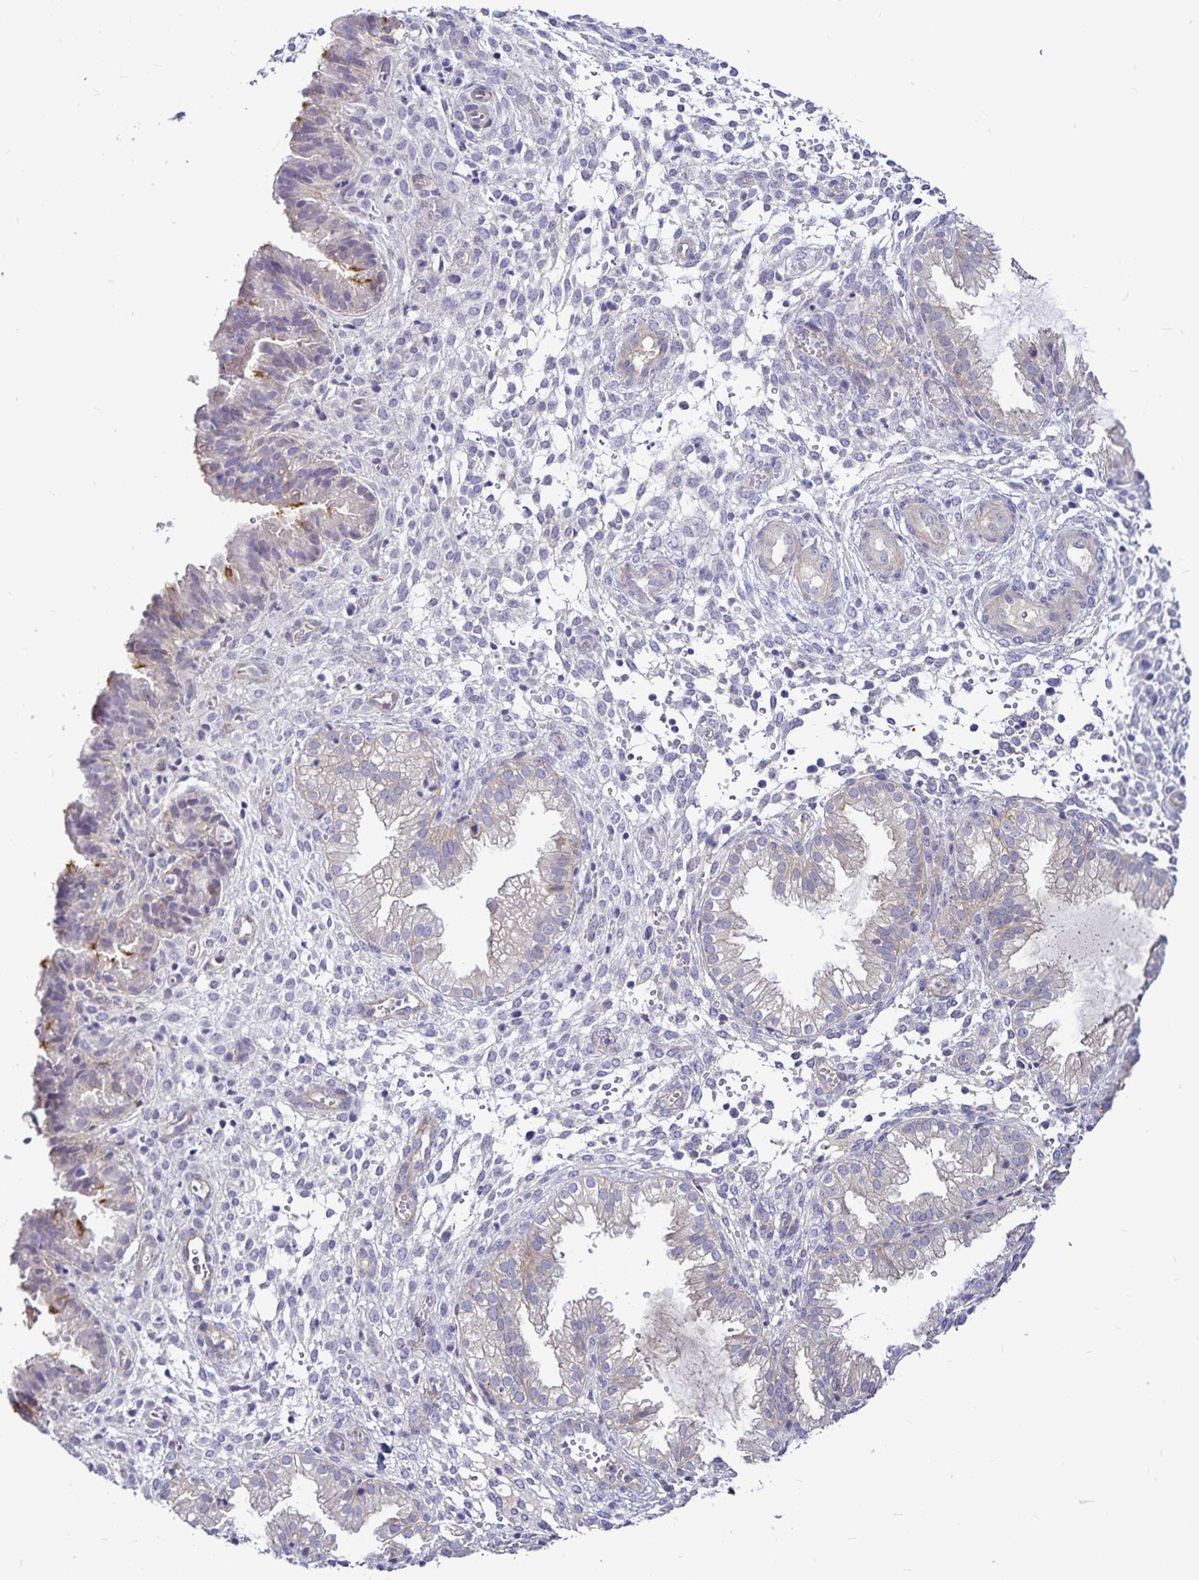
{"staining": {"intensity": "negative", "quantity": "none", "location": "none"}, "tissue": "endometrium", "cell_type": "Cells in endometrial stroma", "image_type": "normal", "snomed": [{"axis": "morphology", "description": "Normal tissue, NOS"}, {"axis": "topography", "description": "Endometrium"}], "caption": "Immunohistochemistry (IHC) histopathology image of unremarkable human endometrium stained for a protein (brown), which reveals no expression in cells in endometrial stroma.", "gene": "GNG12", "patient": {"sex": "female", "age": 33}}